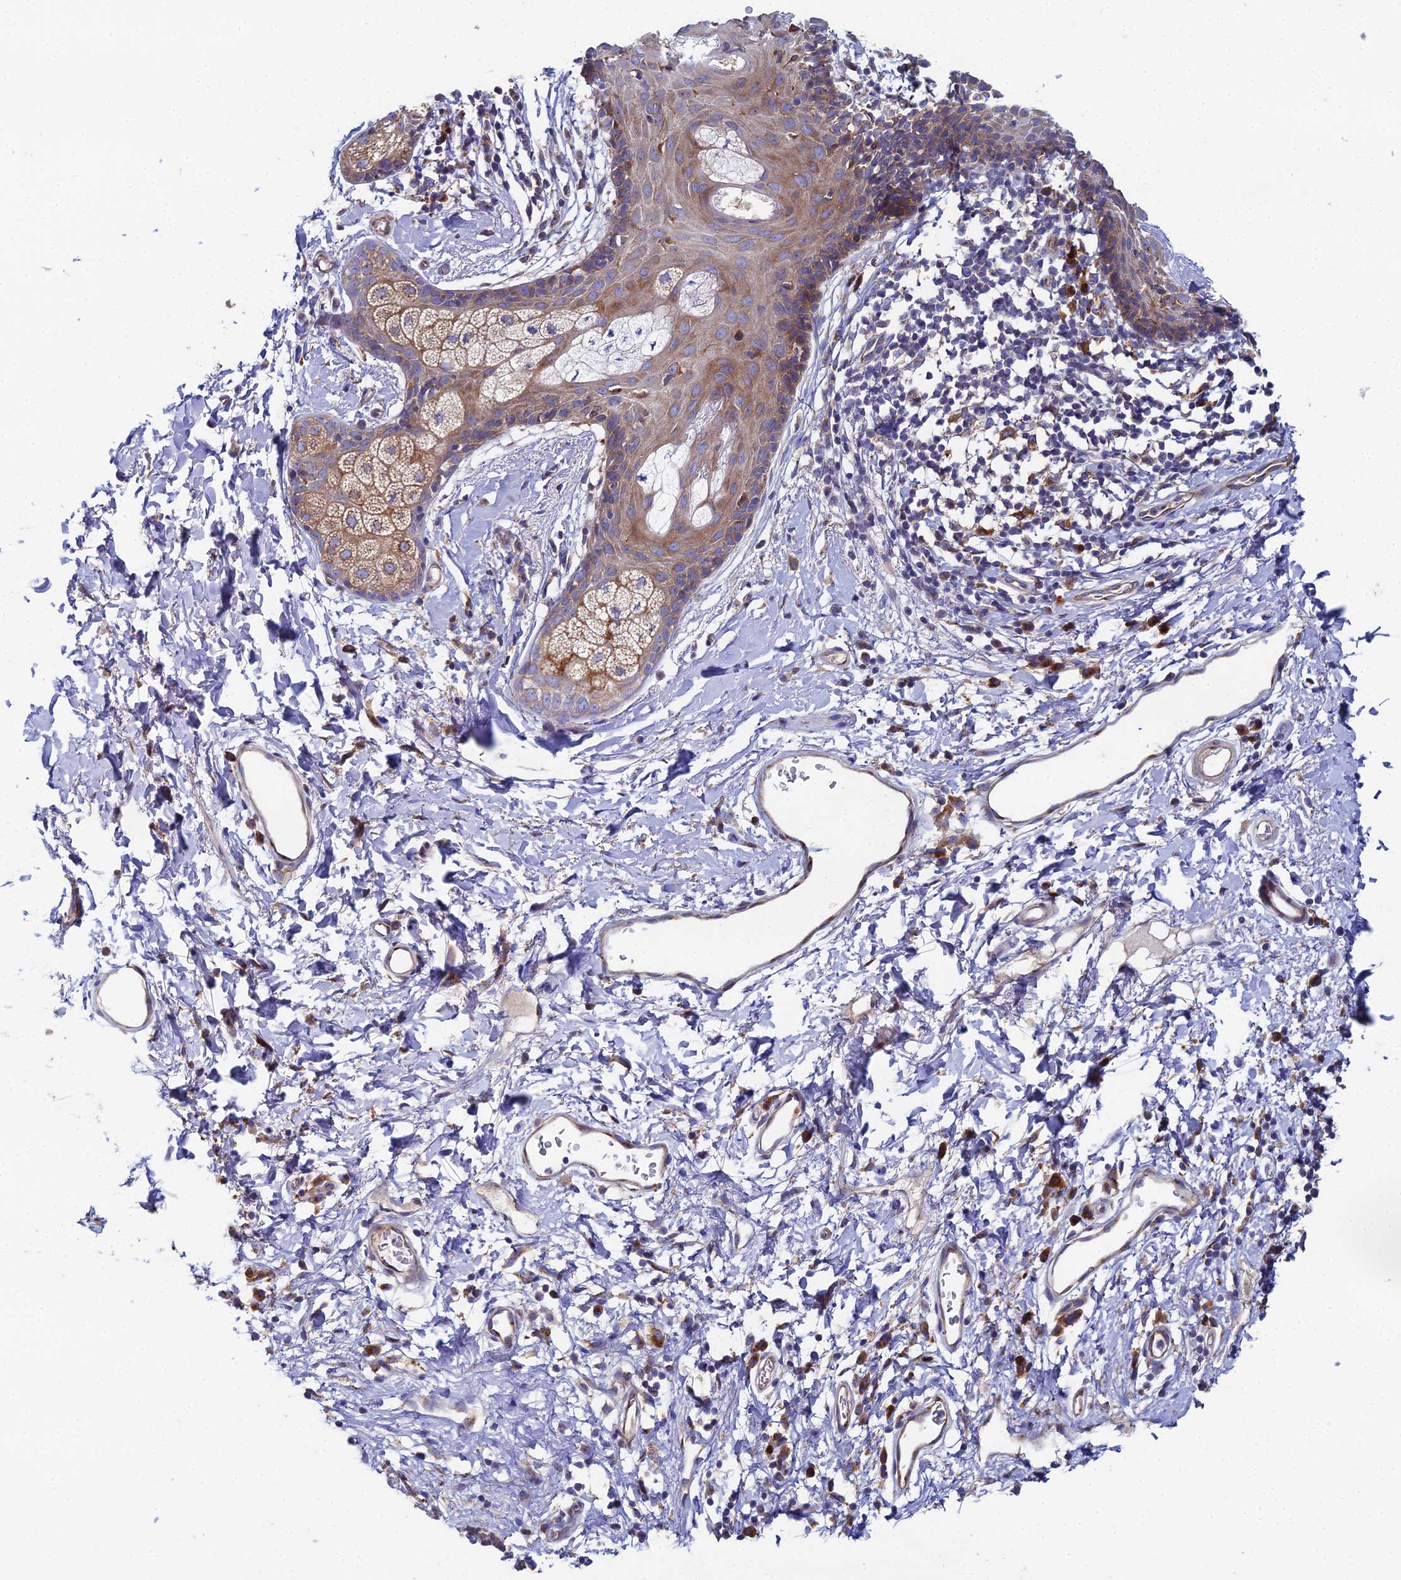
{"staining": {"intensity": "moderate", "quantity": "25%-75%", "location": "cytoplasmic/membranous"}, "tissue": "skin", "cell_type": "Epidermal cells", "image_type": "normal", "snomed": [{"axis": "morphology", "description": "Normal tissue, NOS"}, {"axis": "topography", "description": "Vulva"}], "caption": "Immunohistochemical staining of benign human skin demonstrates 25%-75% levels of moderate cytoplasmic/membranous protein expression in about 25%-75% of epidermal cells. (DAB (3,3'-diaminobenzidine) IHC, brown staining for protein, blue staining for nuclei).", "gene": "CLCN3", "patient": {"sex": "female", "age": 66}}